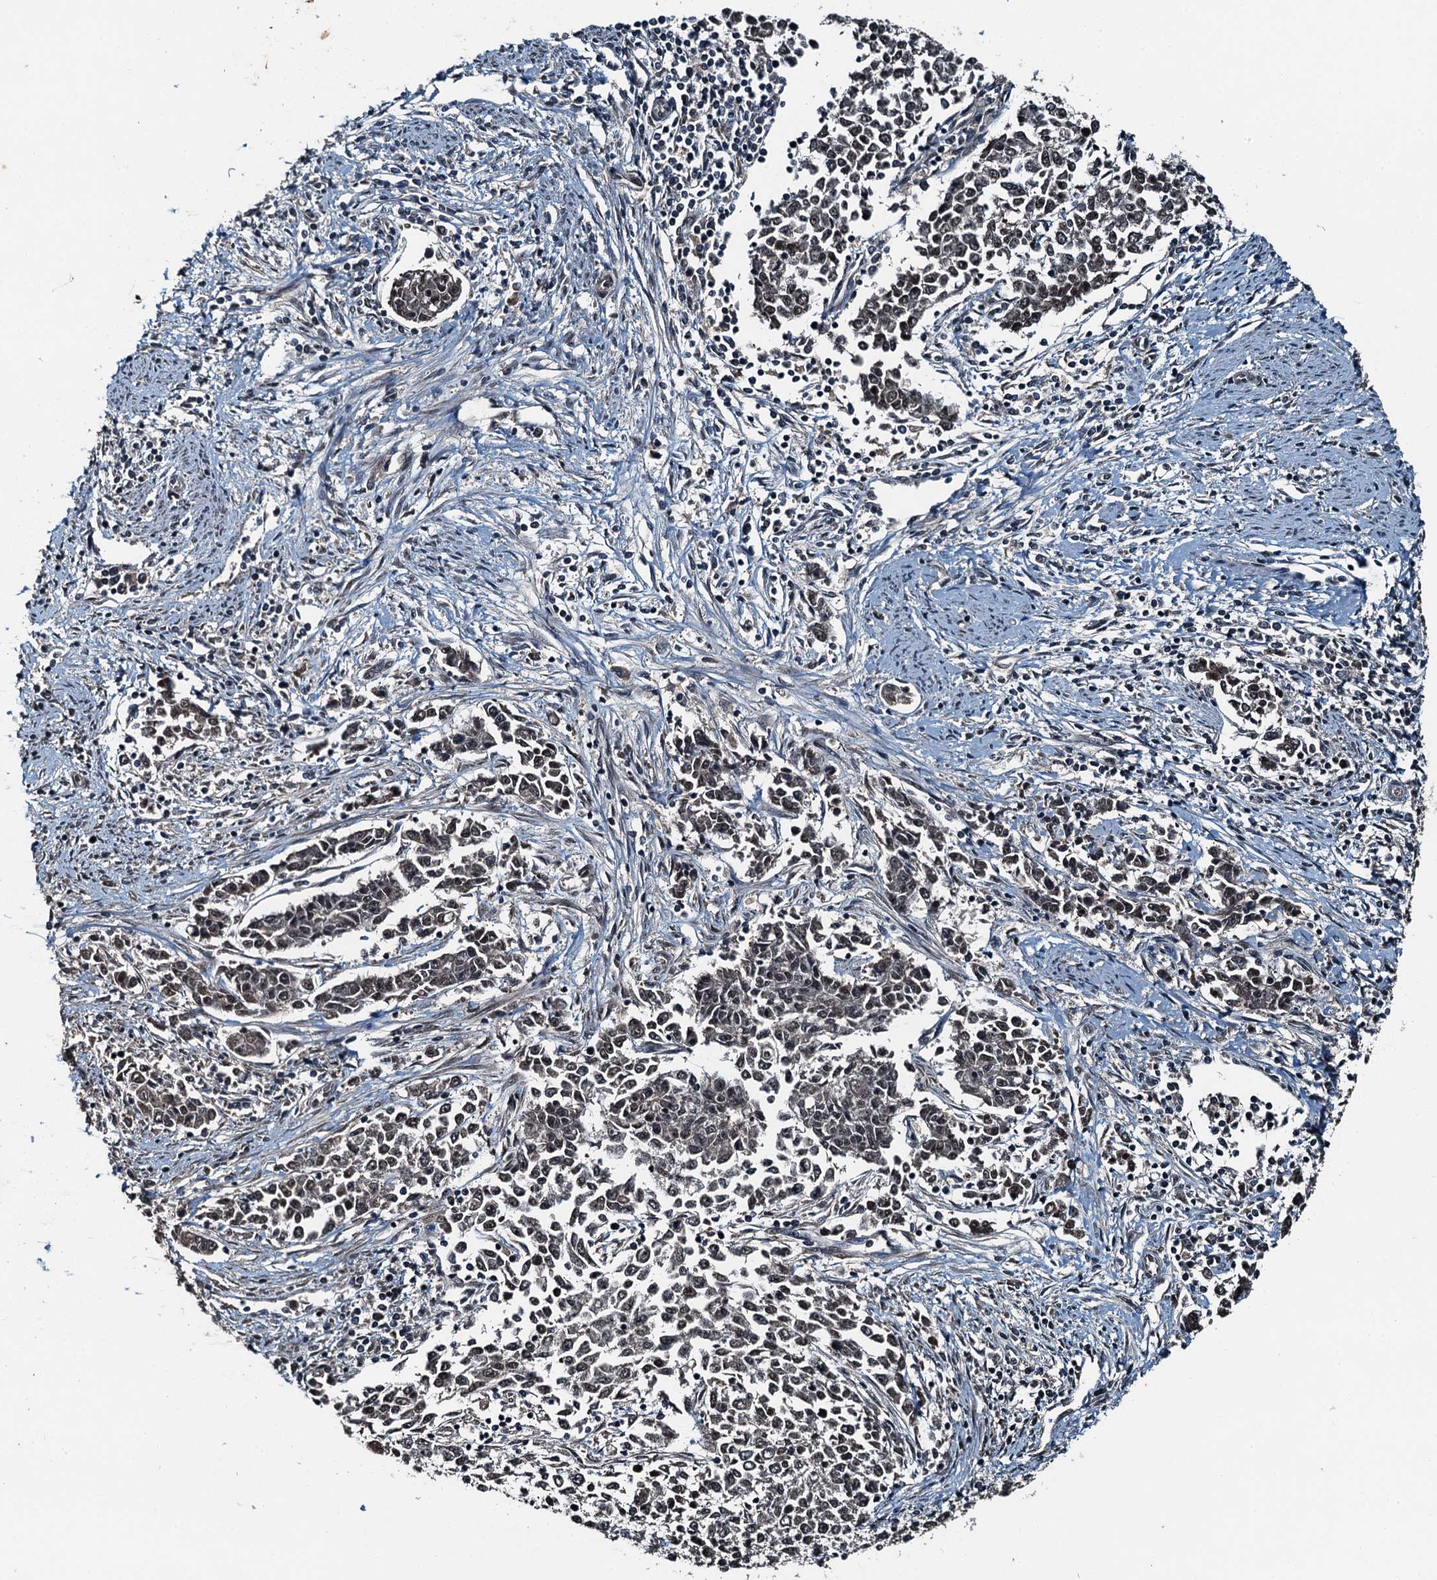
{"staining": {"intensity": "weak", "quantity": "25%-75%", "location": "nuclear"}, "tissue": "endometrial cancer", "cell_type": "Tumor cells", "image_type": "cancer", "snomed": [{"axis": "morphology", "description": "Adenocarcinoma, NOS"}, {"axis": "topography", "description": "Endometrium"}], "caption": "A high-resolution micrograph shows immunohistochemistry (IHC) staining of adenocarcinoma (endometrial), which displays weak nuclear staining in about 25%-75% of tumor cells. (DAB IHC with brightfield microscopy, high magnification).", "gene": "UBXN6", "patient": {"sex": "female", "age": 50}}